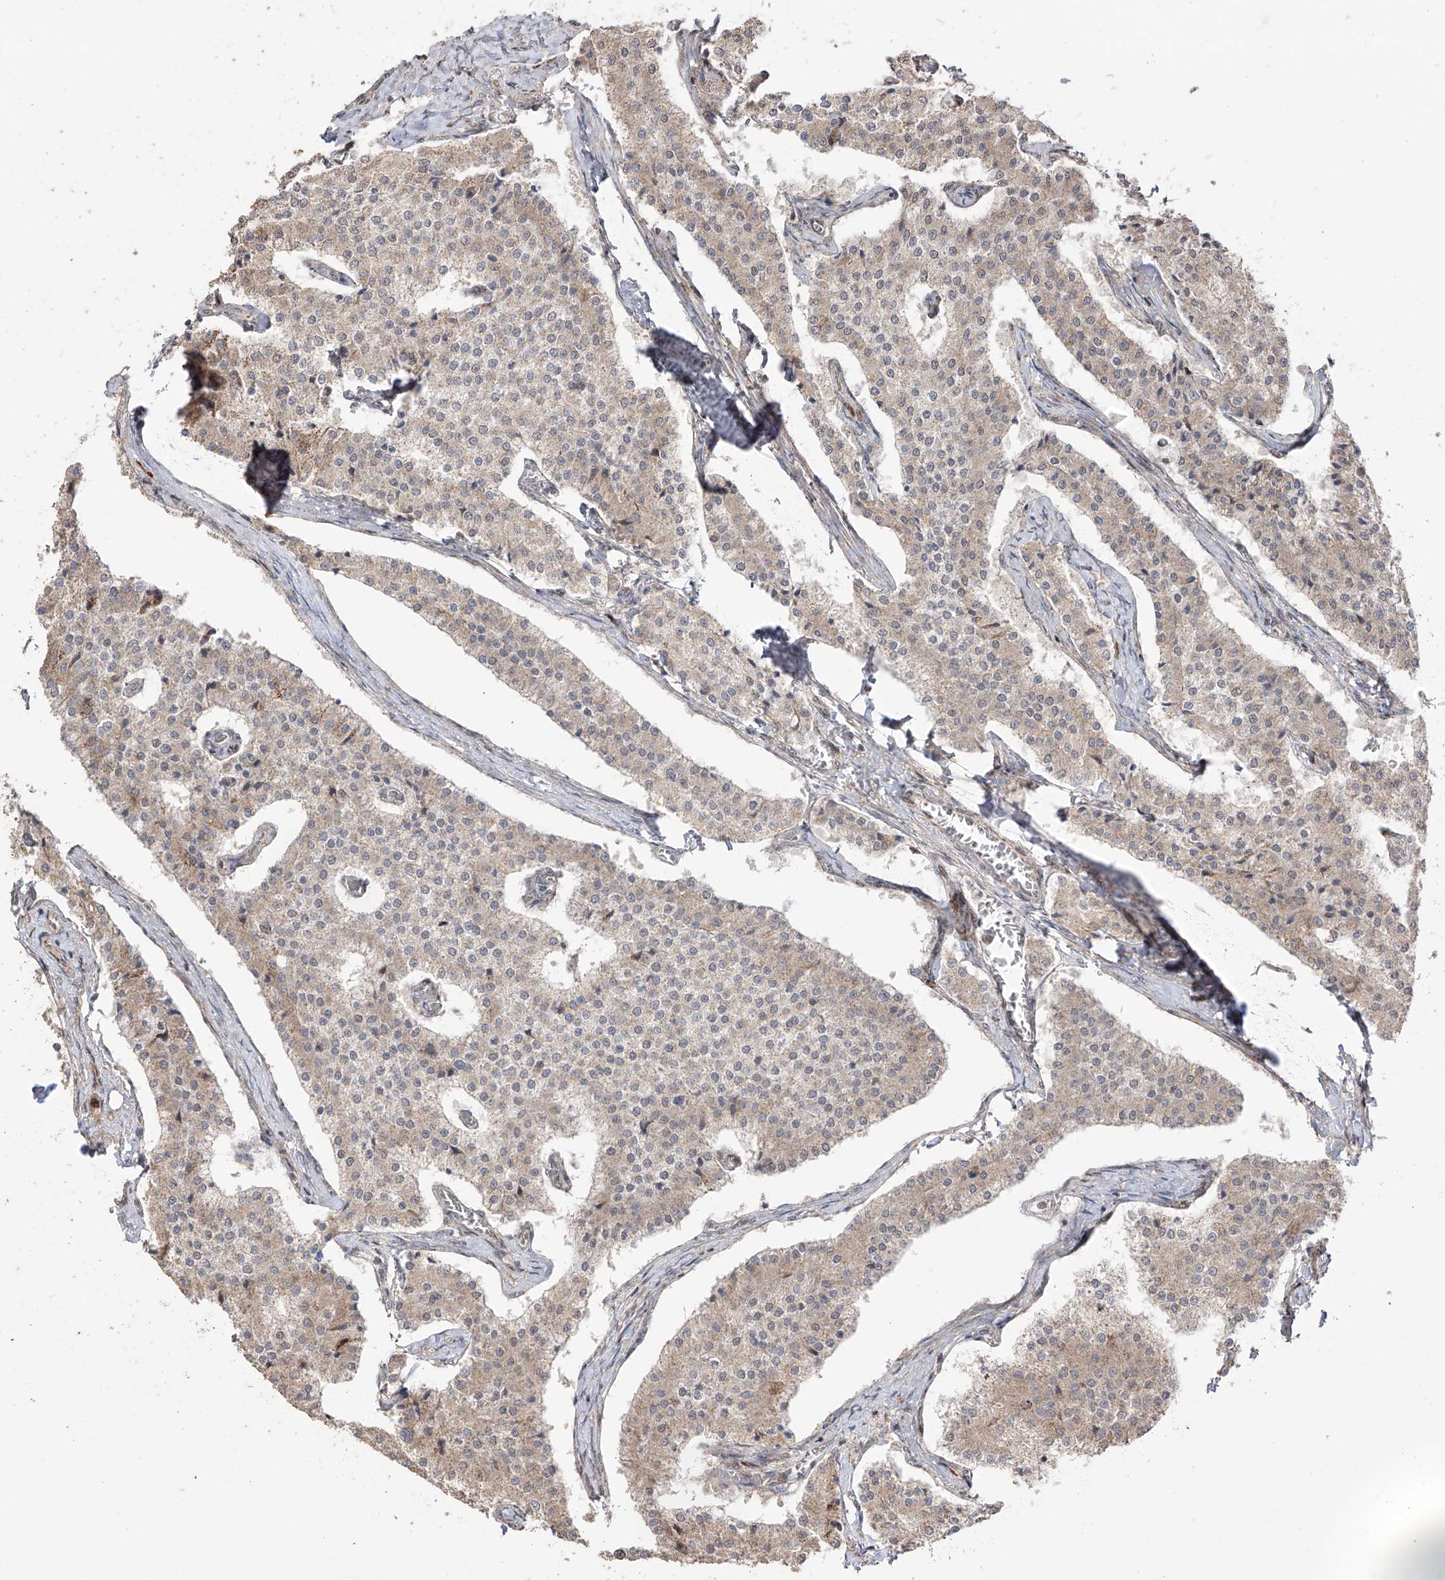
{"staining": {"intensity": "weak", "quantity": ">75%", "location": "cytoplasmic/membranous"}, "tissue": "carcinoid", "cell_type": "Tumor cells", "image_type": "cancer", "snomed": [{"axis": "morphology", "description": "Carcinoid, malignant, NOS"}, {"axis": "topography", "description": "Colon"}], "caption": "The histopathology image reveals immunohistochemical staining of carcinoid (malignant). There is weak cytoplasmic/membranous staining is identified in about >75% of tumor cells. (DAB (3,3'-diaminobenzidine) = brown stain, brightfield microscopy at high magnification).", "gene": "YKT6", "patient": {"sex": "female", "age": 52}}